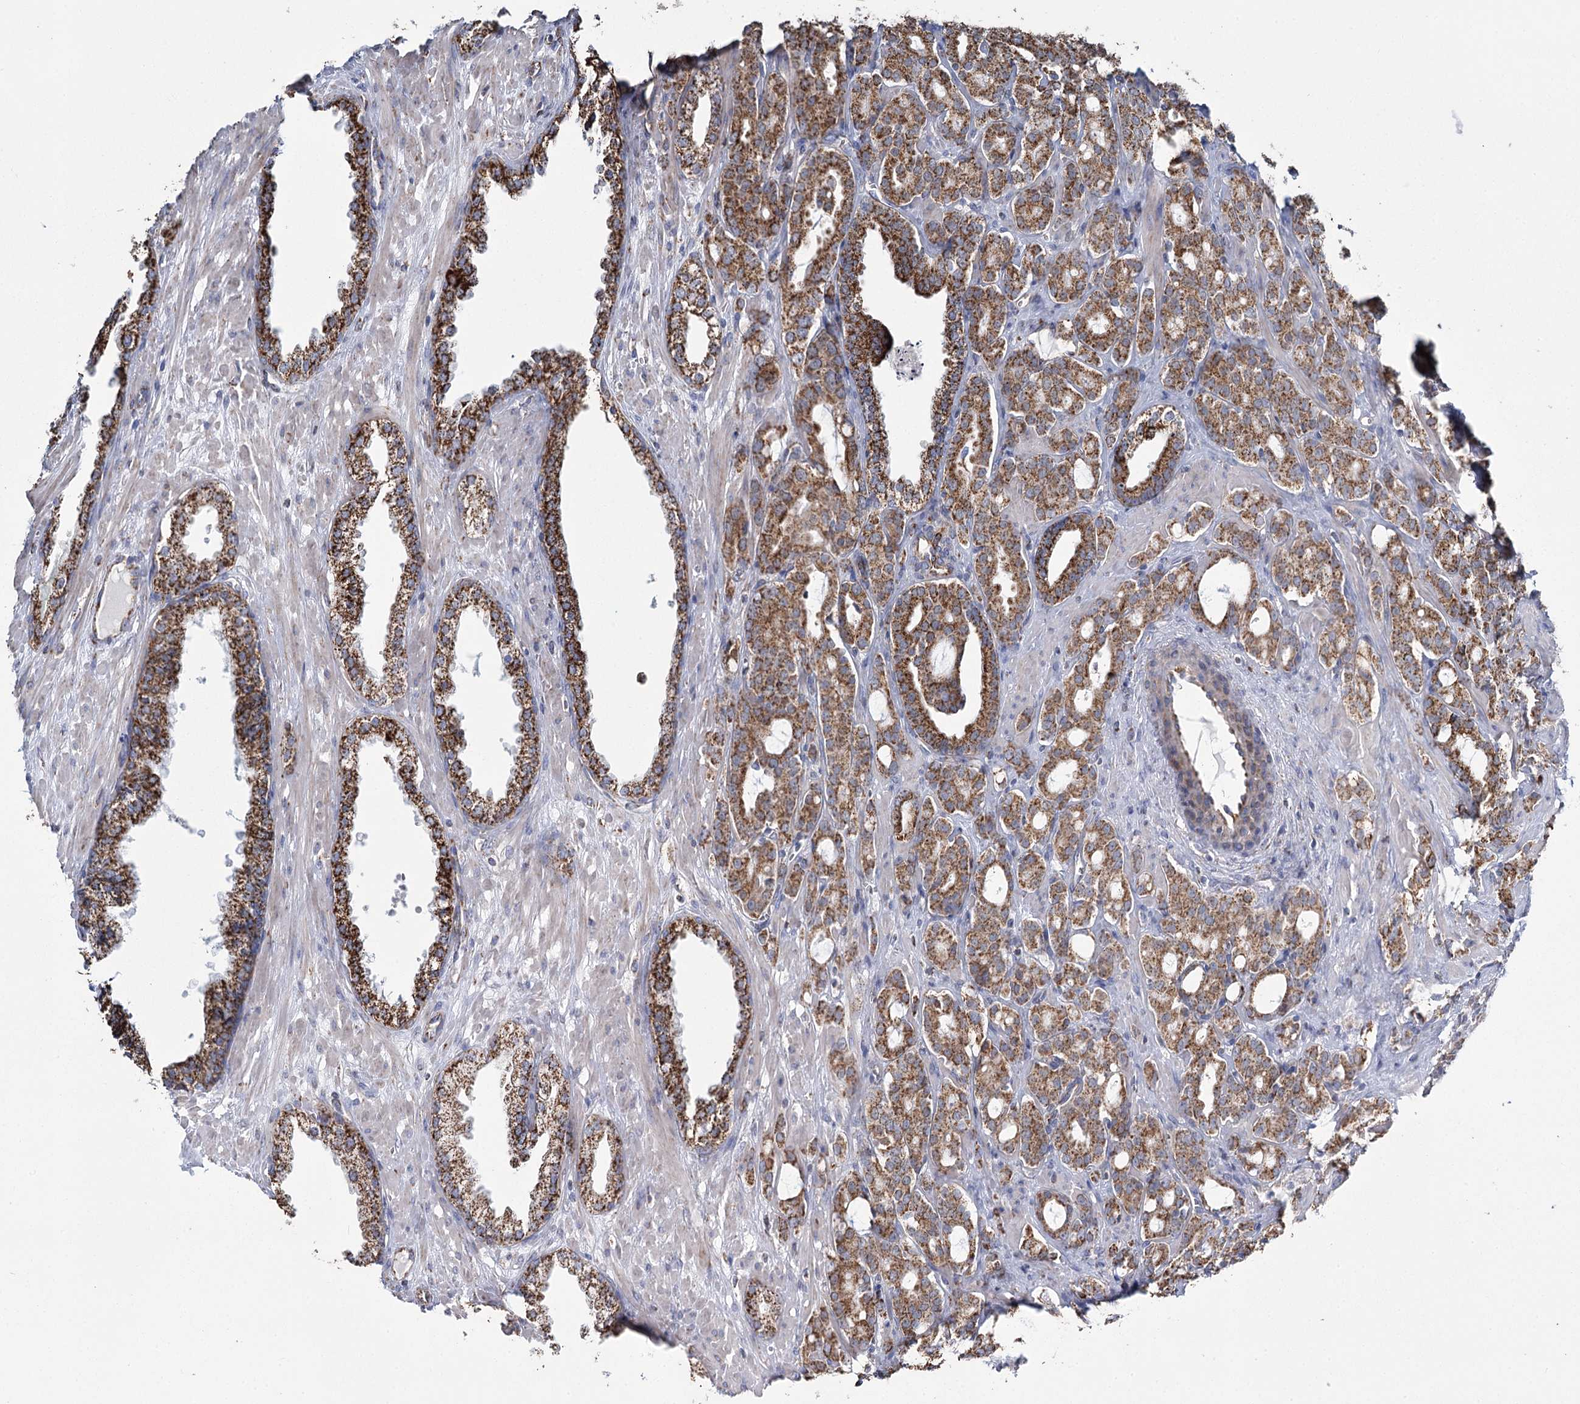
{"staining": {"intensity": "strong", "quantity": ">75%", "location": "cytoplasmic/membranous"}, "tissue": "prostate cancer", "cell_type": "Tumor cells", "image_type": "cancer", "snomed": [{"axis": "morphology", "description": "Adenocarcinoma, High grade"}, {"axis": "topography", "description": "Prostate"}], "caption": "IHC photomicrograph of prostate cancer stained for a protein (brown), which displays high levels of strong cytoplasmic/membranous staining in about >75% of tumor cells.", "gene": "MRPL44", "patient": {"sex": "male", "age": 72}}